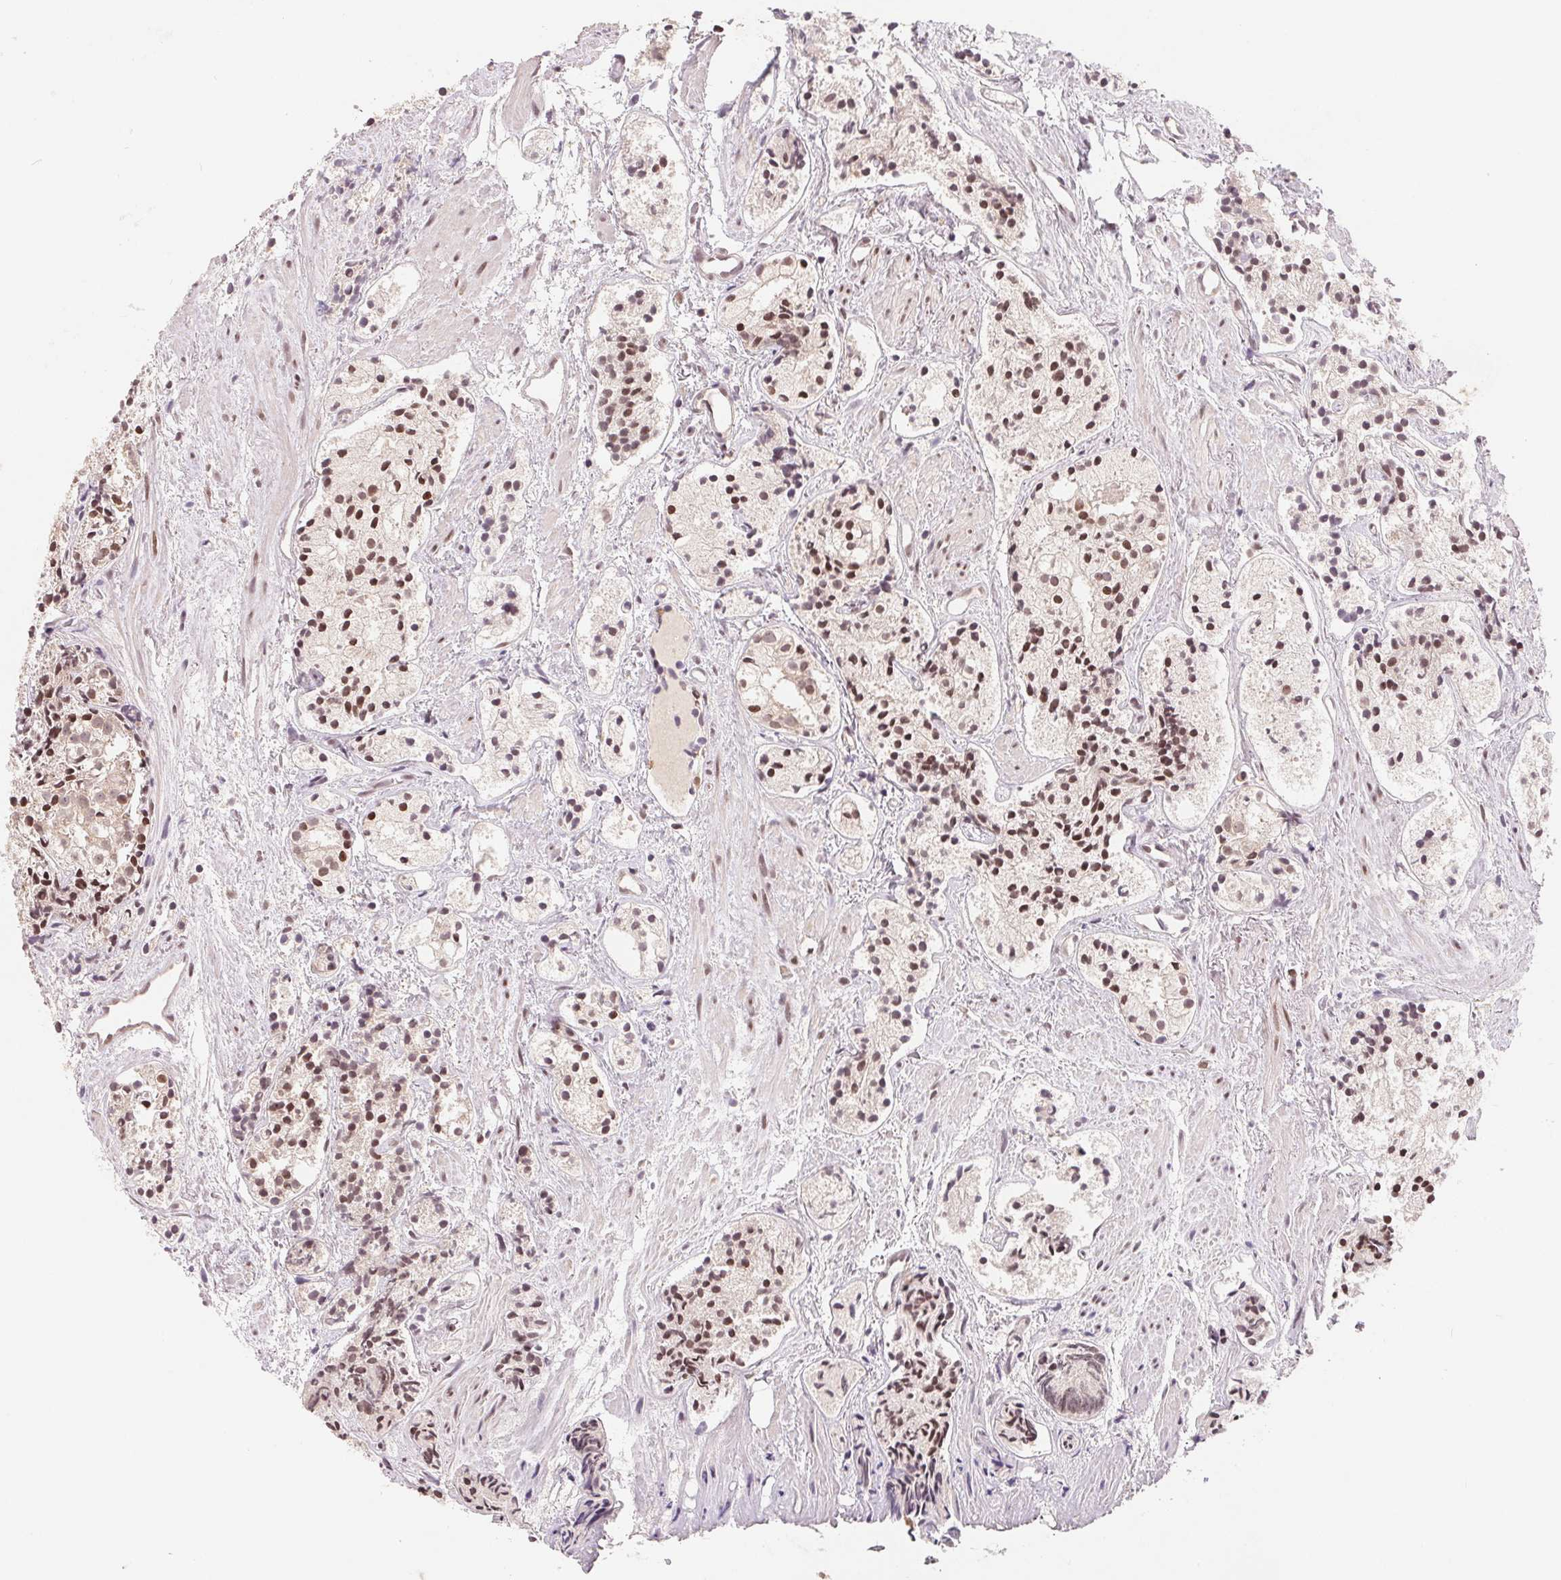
{"staining": {"intensity": "moderate", "quantity": ">75%", "location": "nuclear"}, "tissue": "prostate cancer", "cell_type": "Tumor cells", "image_type": "cancer", "snomed": [{"axis": "morphology", "description": "Adenocarcinoma, High grade"}, {"axis": "topography", "description": "Prostate"}], "caption": "The histopathology image demonstrates a brown stain indicating the presence of a protein in the nuclear of tumor cells in adenocarcinoma (high-grade) (prostate).", "gene": "HMGN3", "patient": {"sex": "male", "age": 85}}